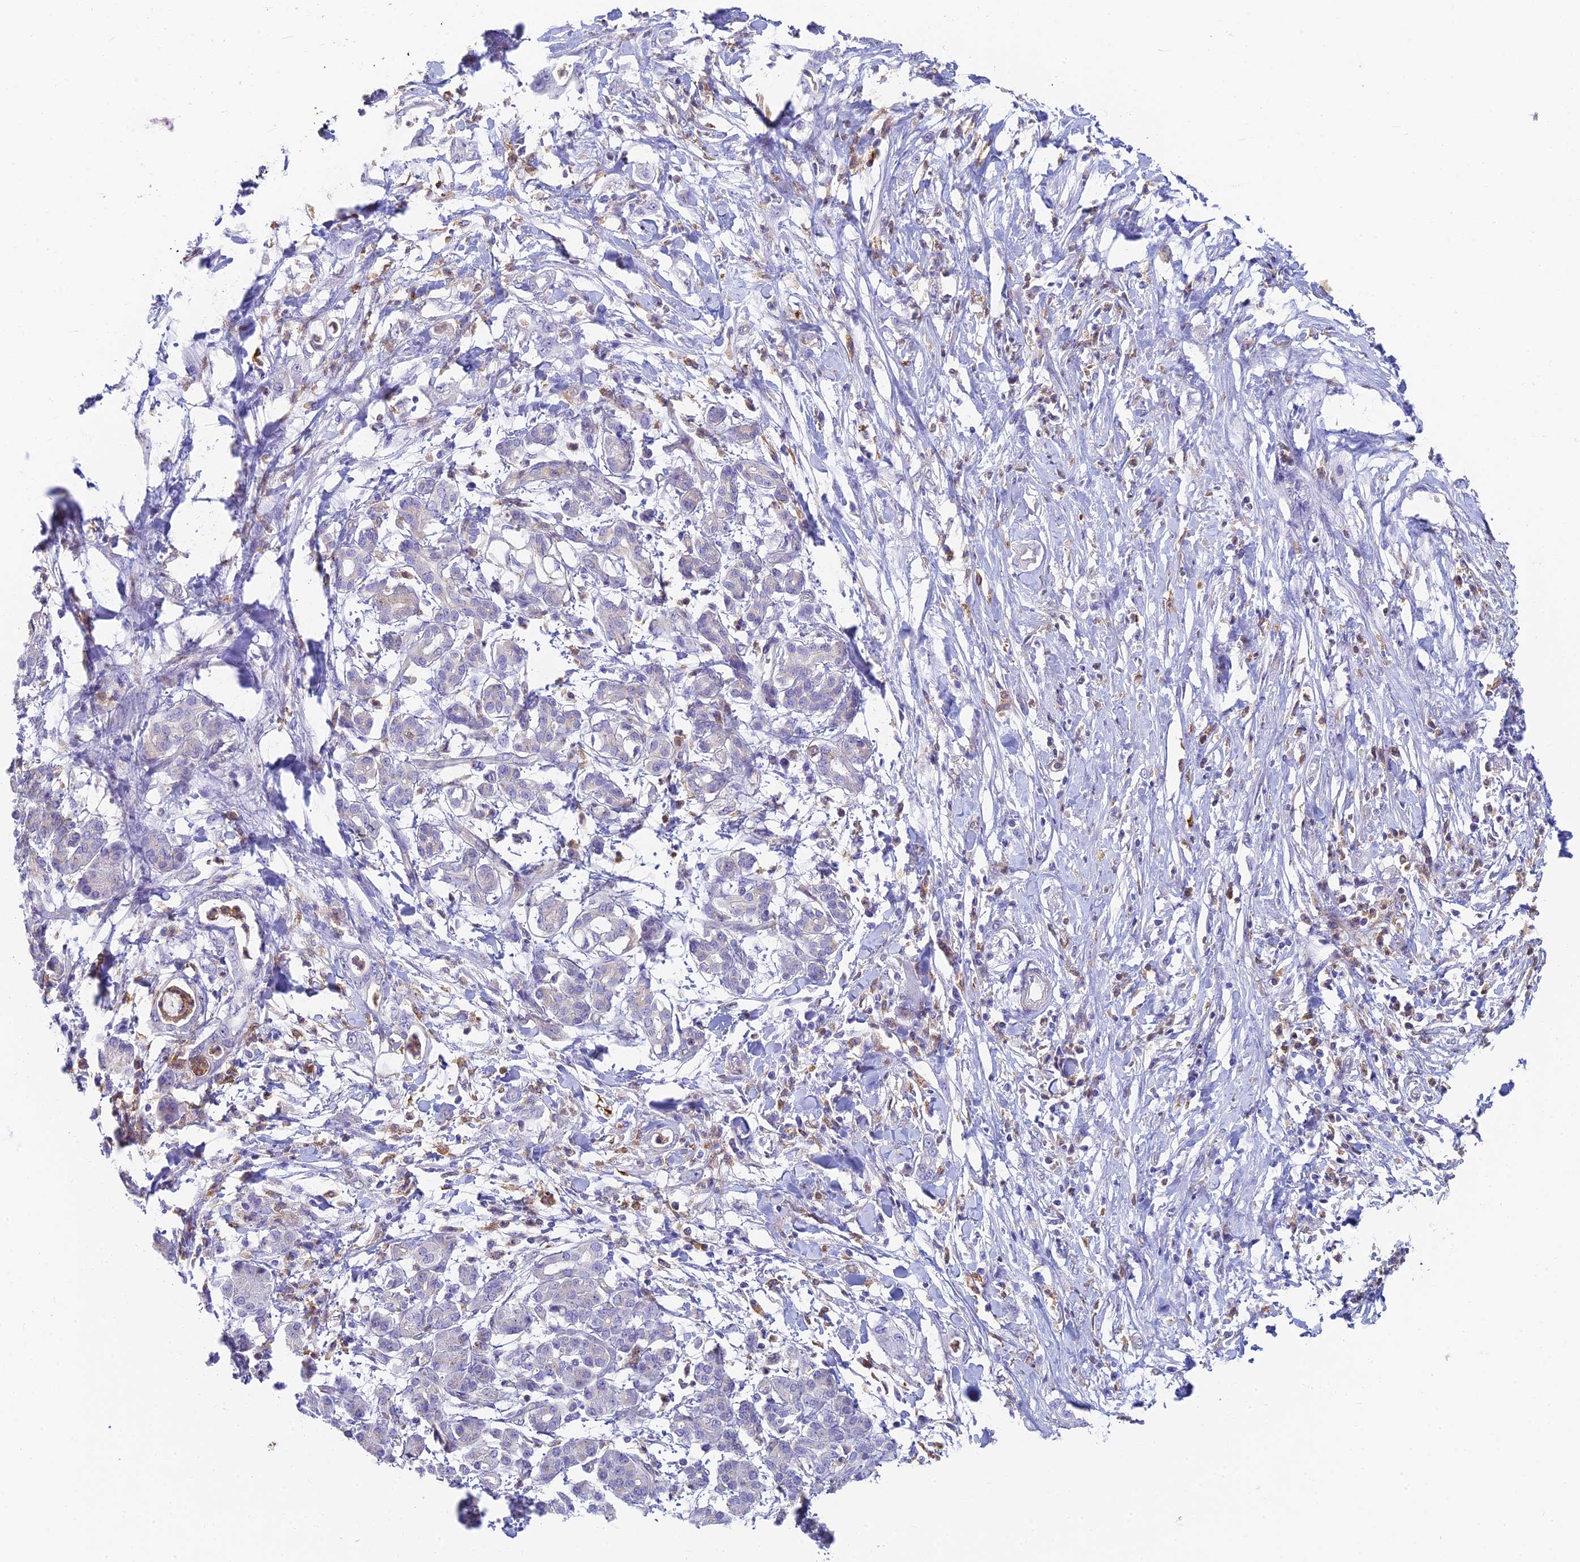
{"staining": {"intensity": "negative", "quantity": "none", "location": "none"}, "tissue": "pancreatic cancer", "cell_type": "Tumor cells", "image_type": "cancer", "snomed": [{"axis": "morphology", "description": "Normal tissue, NOS"}, {"axis": "morphology", "description": "Adenocarcinoma, NOS"}, {"axis": "topography", "description": "Pancreas"}], "caption": "Protein analysis of pancreatic cancer demonstrates no significant staining in tumor cells.", "gene": "STRN4", "patient": {"sex": "female", "age": 55}}